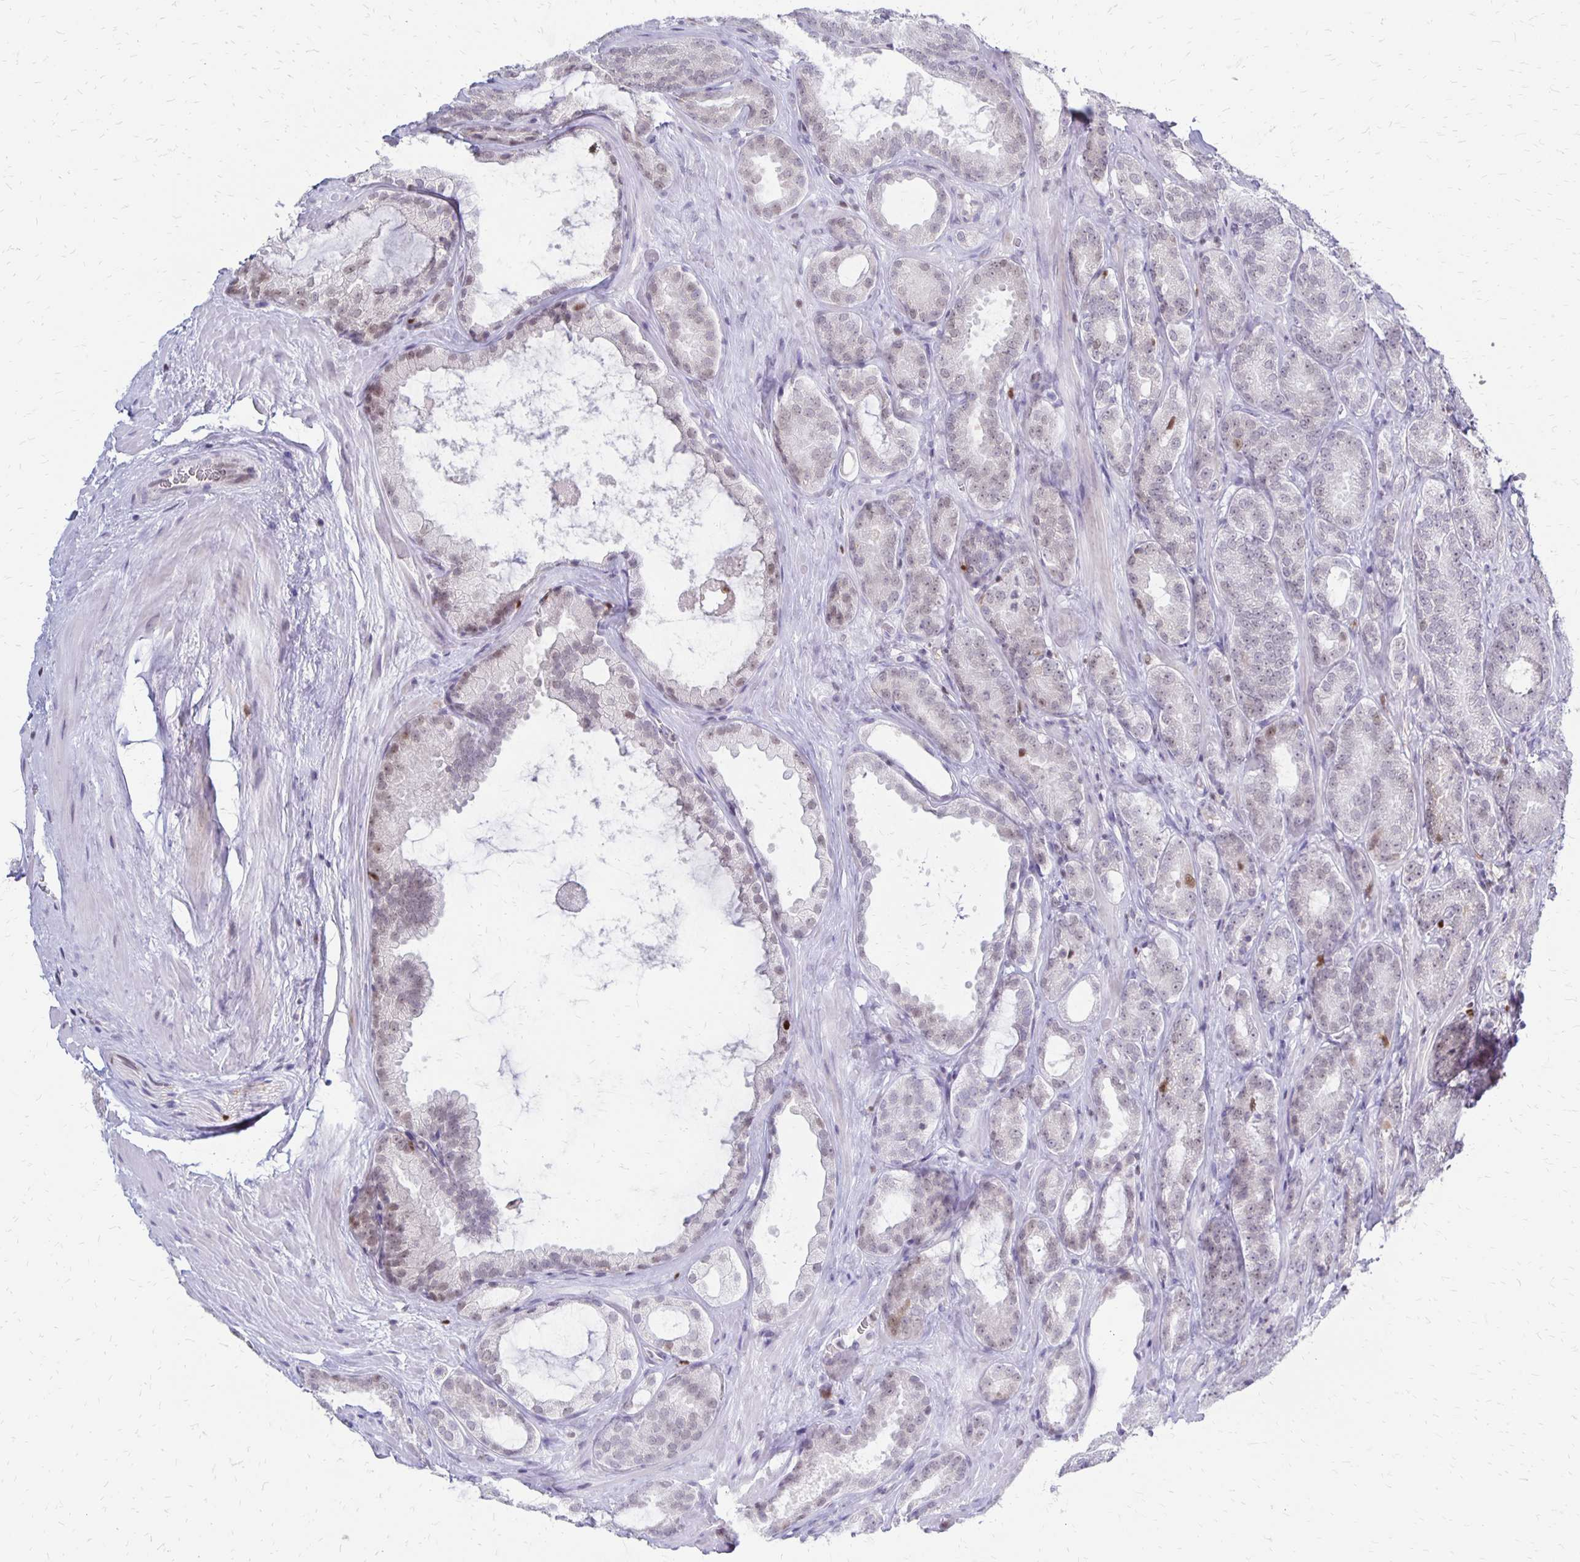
{"staining": {"intensity": "negative", "quantity": "none", "location": "none"}, "tissue": "prostate cancer", "cell_type": "Tumor cells", "image_type": "cancer", "snomed": [{"axis": "morphology", "description": "Adenocarcinoma, High grade"}, {"axis": "topography", "description": "Prostate"}], "caption": "There is no significant expression in tumor cells of prostate cancer (high-grade adenocarcinoma). (Immunohistochemistry, brightfield microscopy, high magnification).", "gene": "DCK", "patient": {"sex": "male", "age": 64}}